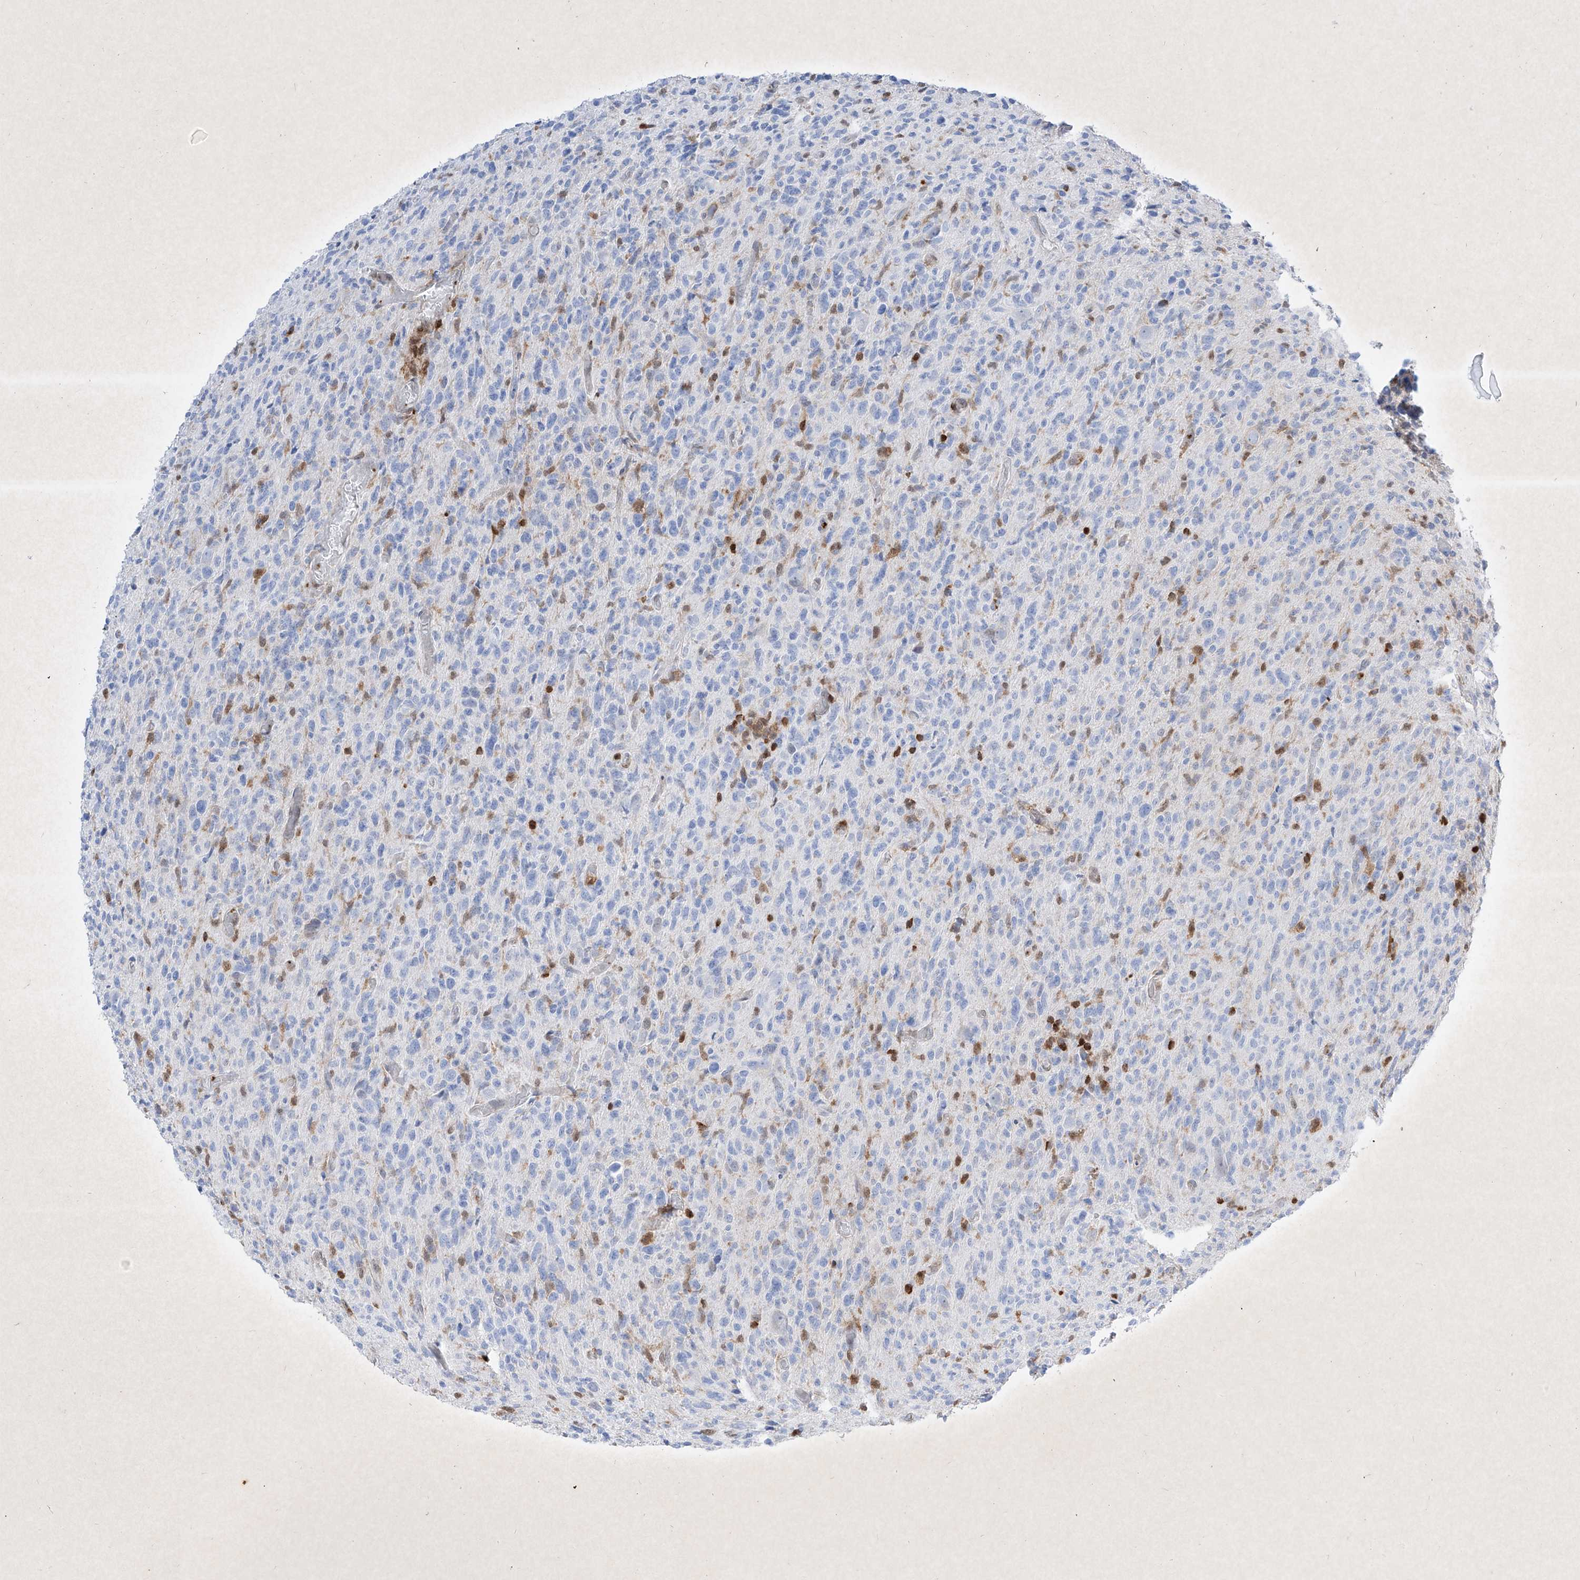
{"staining": {"intensity": "negative", "quantity": "none", "location": "none"}, "tissue": "glioma", "cell_type": "Tumor cells", "image_type": "cancer", "snomed": [{"axis": "morphology", "description": "Glioma, malignant, High grade"}, {"axis": "topography", "description": "Brain"}], "caption": "DAB immunohistochemical staining of glioma reveals no significant expression in tumor cells.", "gene": "PSMB10", "patient": {"sex": "female", "age": 57}}